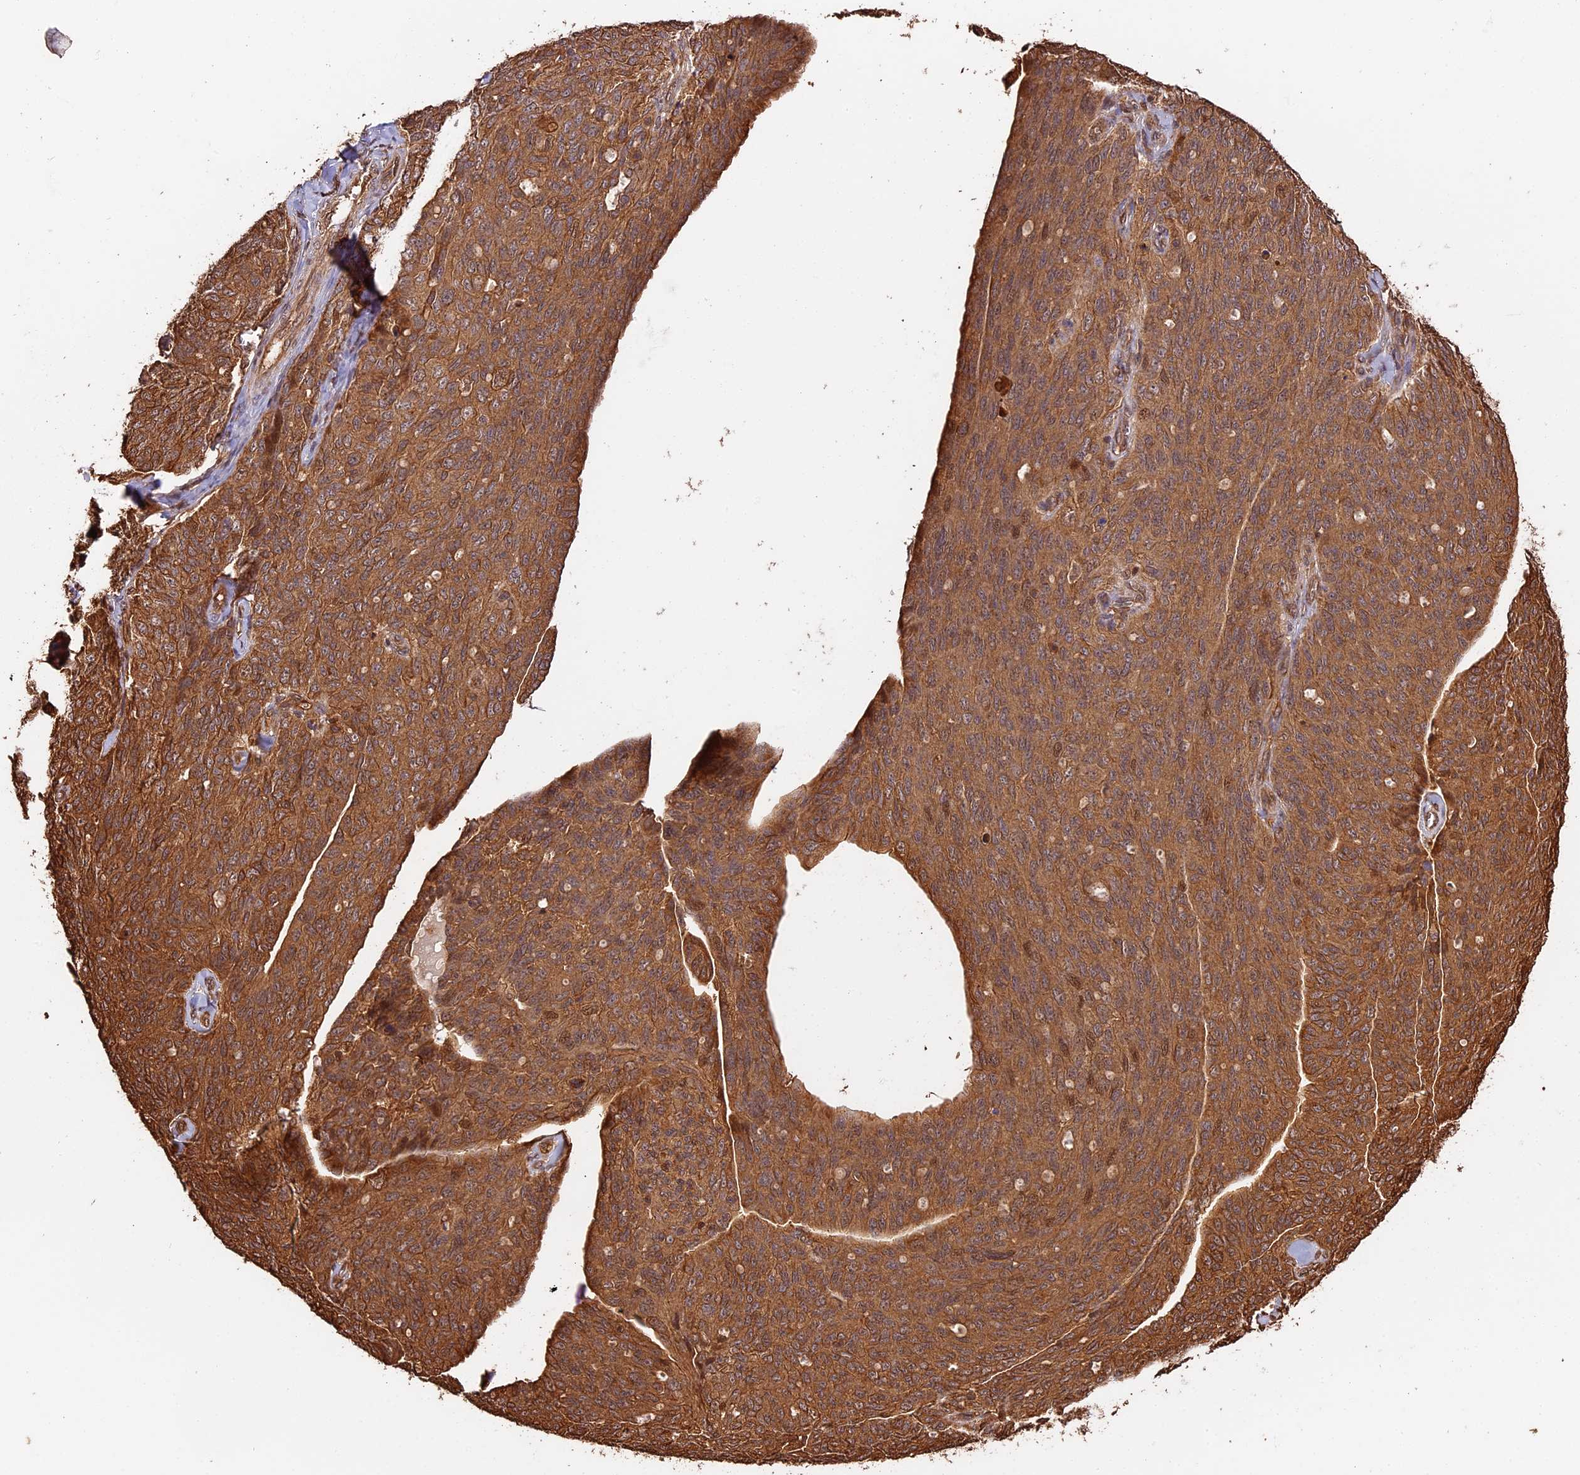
{"staining": {"intensity": "moderate", "quantity": ">75%", "location": "cytoplasmic/membranous"}, "tissue": "ovarian cancer", "cell_type": "Tumor cells", "image_type": "cancer", "snomed": [{"axis": "morphology", "description": "Carcinoma, endometroid"}, {"axis": "topography", "description": "Ovary"}], "caption": "DAB immunohistochemical staining of ovarian cancer (endometroid carcinoma) displays moderate cytoplasmic/membranous protein staining in approximately >75% of tumor cells.", "gene": "PPP1R37", "patient": {"sex": "female", "age": 60}}